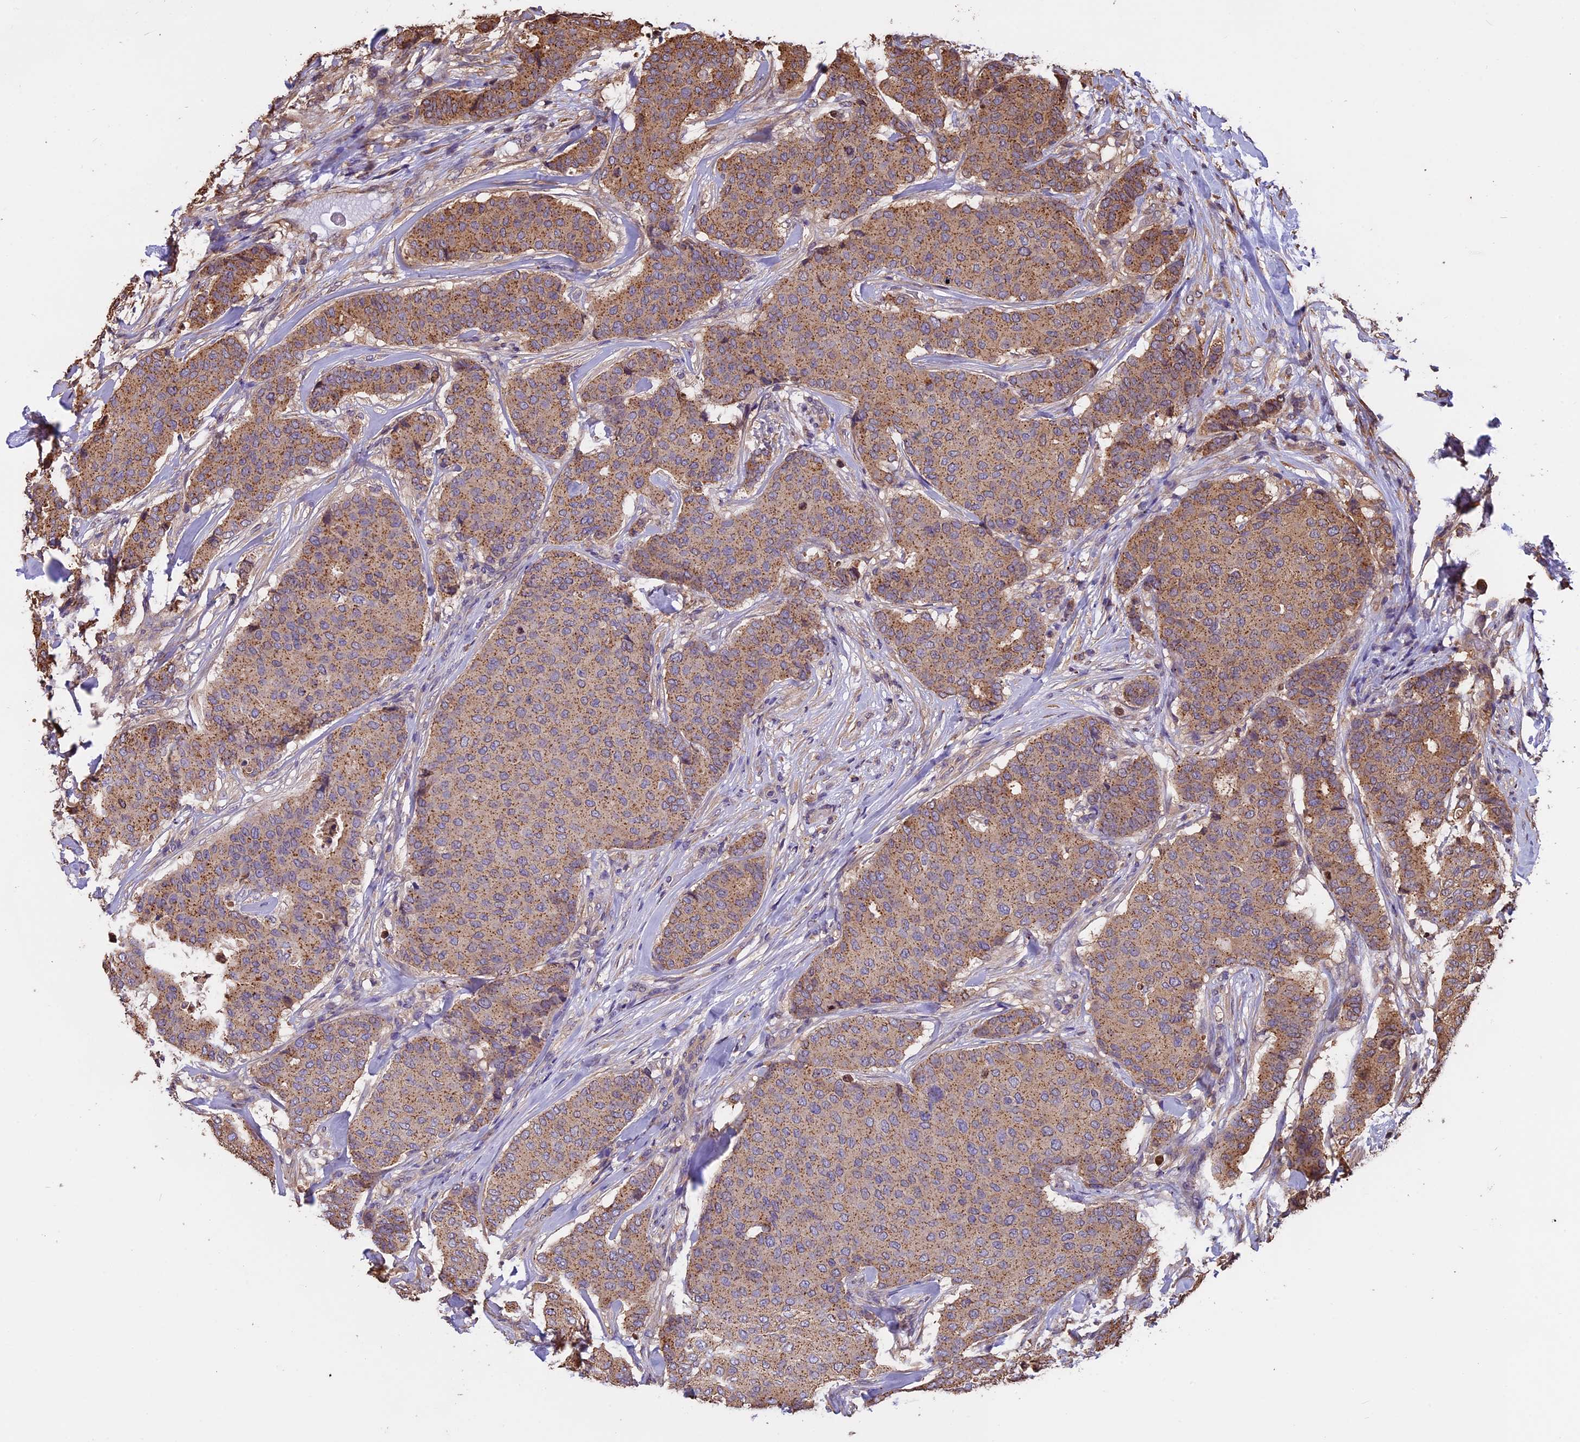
{"staining": {"intensity": "moderate", "quantity": ">75%", "location": "cytoplasmic/membranous"}, "tissue": "breast cancer", "cell_type": "Tumor cells", "image_type": "cancer", "snomed": [{"axis": "morphology", "description": "Duct carcinoma"}, {"axis": "topography", "description": "Breast"}], "caption": "Immunohistochemistry (IHC) photomicrograph of neoplastic tissue: human breast cancer (intraductal carcinoma) stained using immunohistochemistry reveals medium levels of moderate protein expression localized specifically in the cytoplasmic/membranous of tumor cells, appearing as a cytoplasmic/membranous brown color.", "gene": "CHMP2A", "patient": {"sex": "female", "age": 75}}